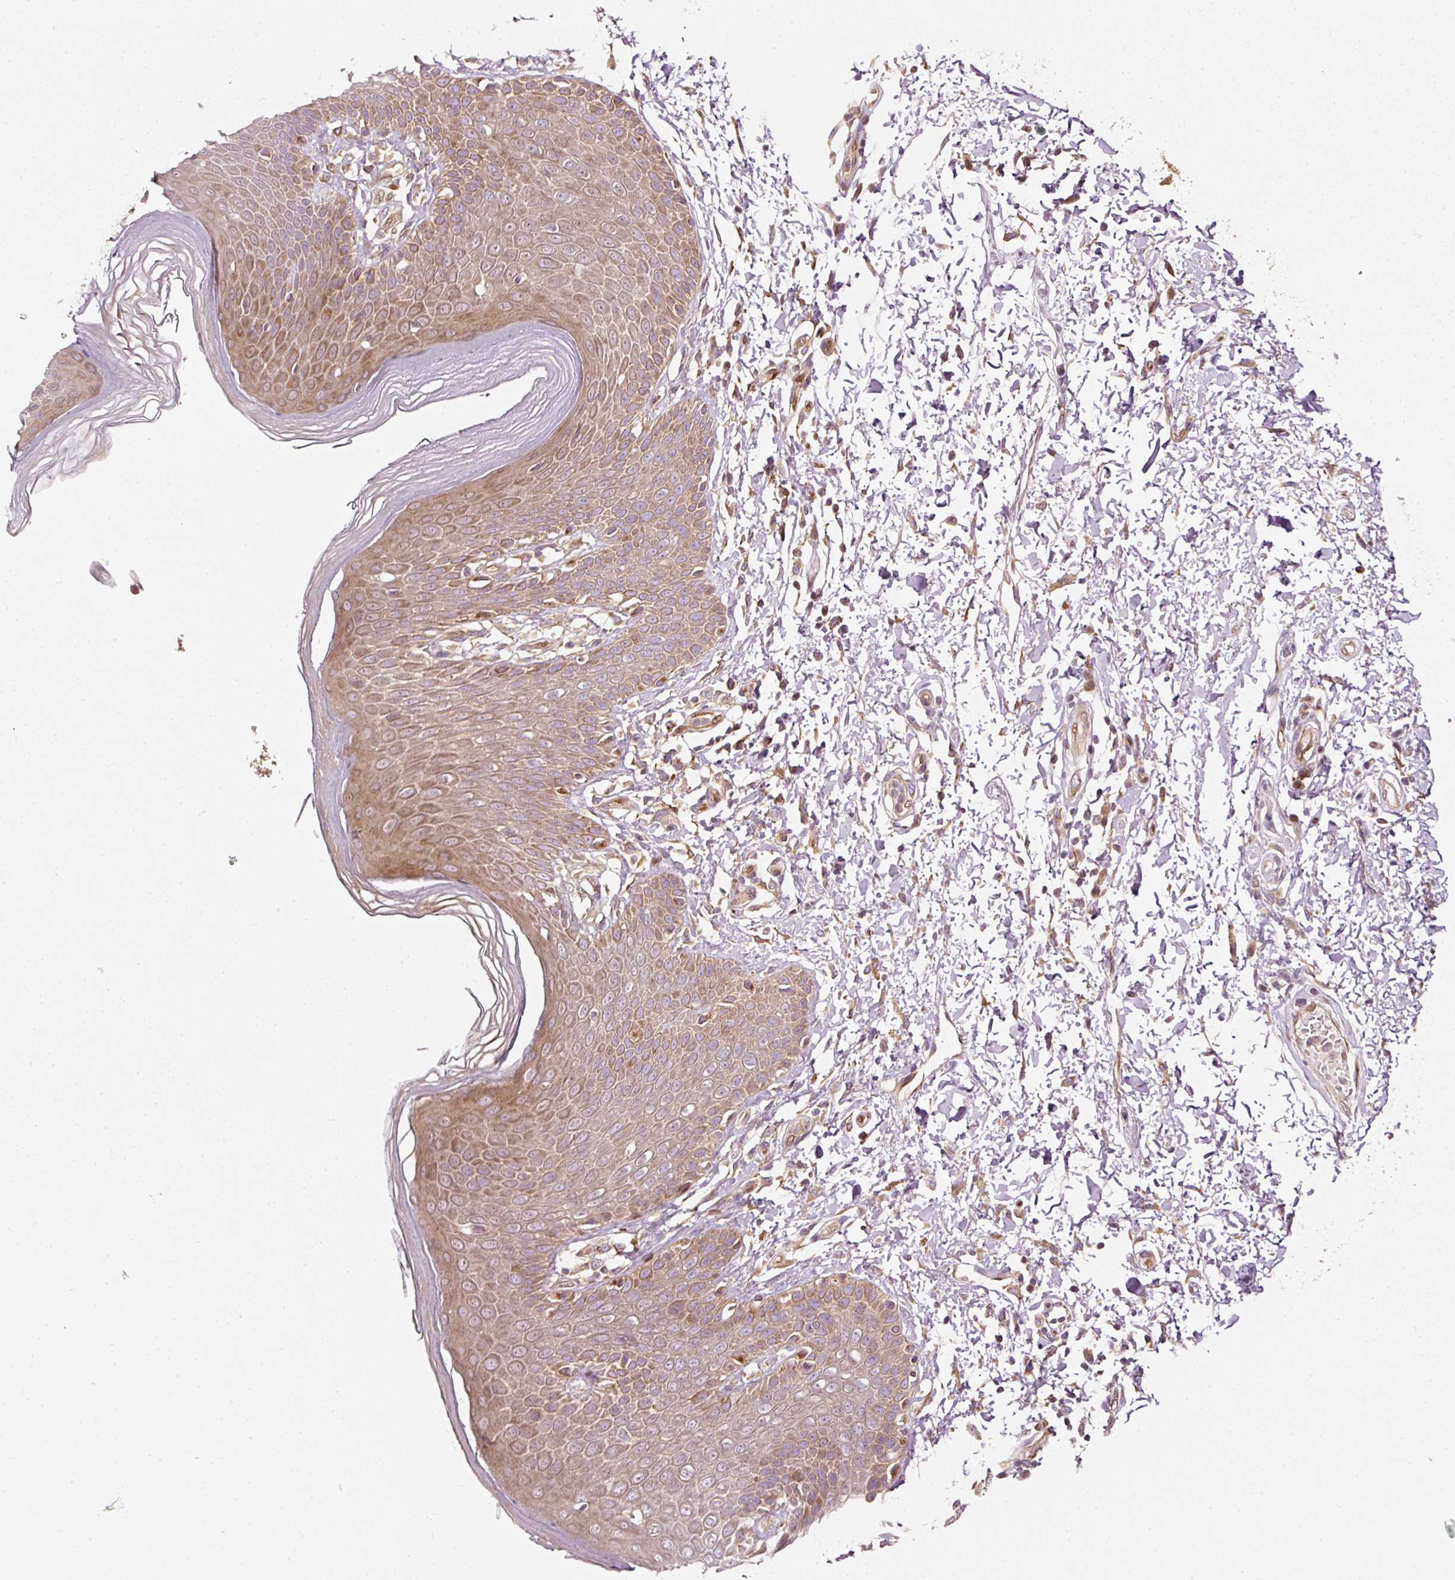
{"staining": {"intensity": "moderate", "quantity": ">75%", "location": "cytoplasmic/membranous"}, "tissue": "skin", "cell_type": "Epidermal cells", "image_type": "normal", "snomed": [{"axis": "morphology", "description": "Normal tissue, NOS"}, {"axis": "topography", "description": "Peripheral nerve tissue"}], "caption": "A photomicrograph of human skin stained for a protein exhibits moderate cytoplasmic/membranous brown staining in epidermal cells. The staining was performed using DAB (3,3'-diaminobenzidine) to visualize the protein expression in brown, while the nuclei were stained in blue with hematoxylin (Magnification: 20x).", "gene": "NAPA", "patient": {"sex": "male", "age": 51}}